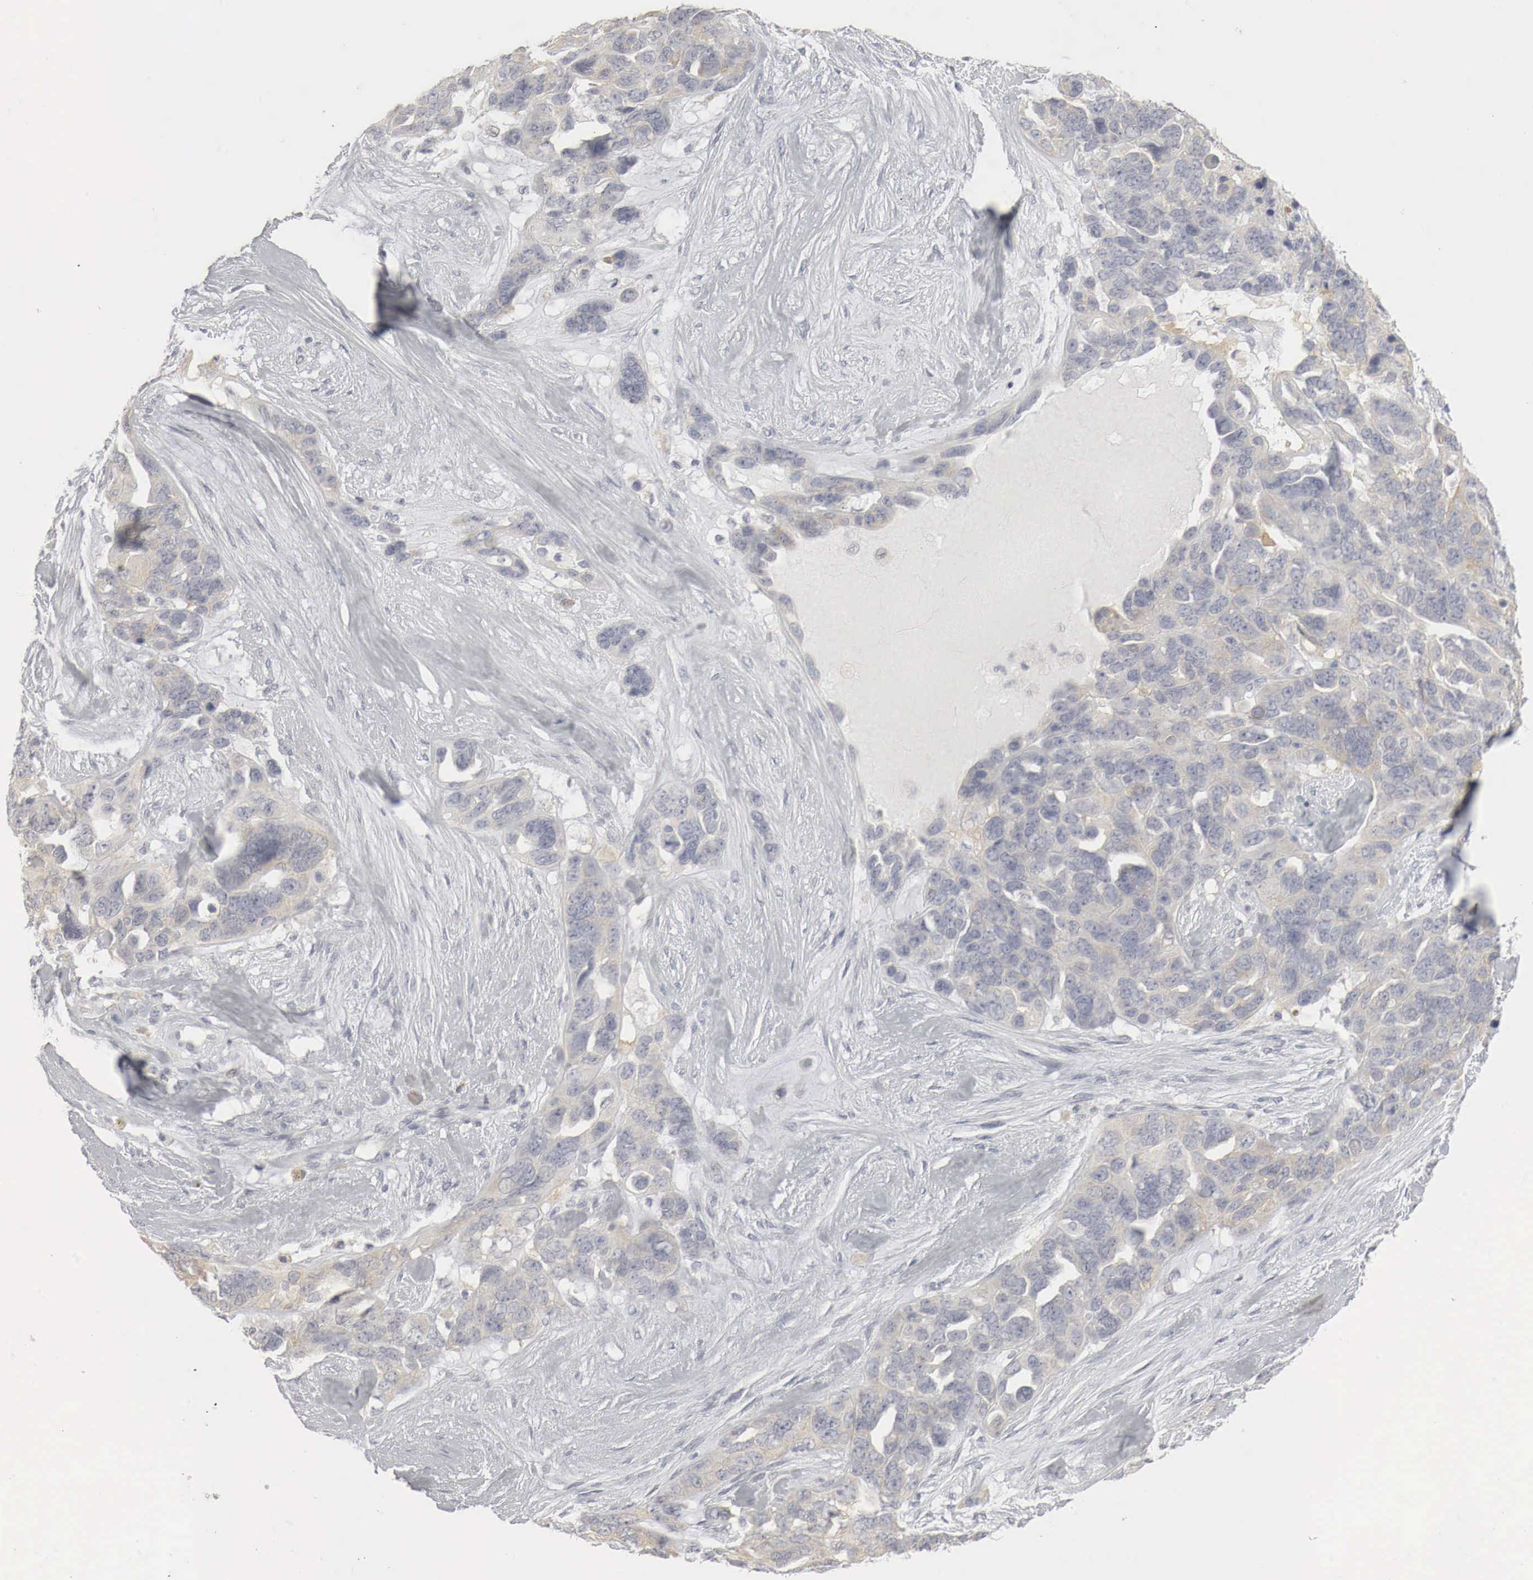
{"staining": {"intensity": "weak", "quantity": "25%-75%", "location": "cytoplasmic/membranous"}, "tissue": "ovarian cancer", "cell_type": "Tumor cells", "image_type": "cancer", "snomed": [{"axis": "morphology", "description": "Cystadenocarcinoma, serous, NOS"}, {"axis": "topography", "description": "Ovary"}], "caption": "Brown immunohistochemical staining in serous cystadenocarcinoma (ovarian) displays weak cytoplasmic/membranous positivity in approximately 25%-75% of tumor cells. (IHC, brightfield microscopy, high magnification).", "gene": "TP63", "patient": {"sex": "female", "age": 63}}